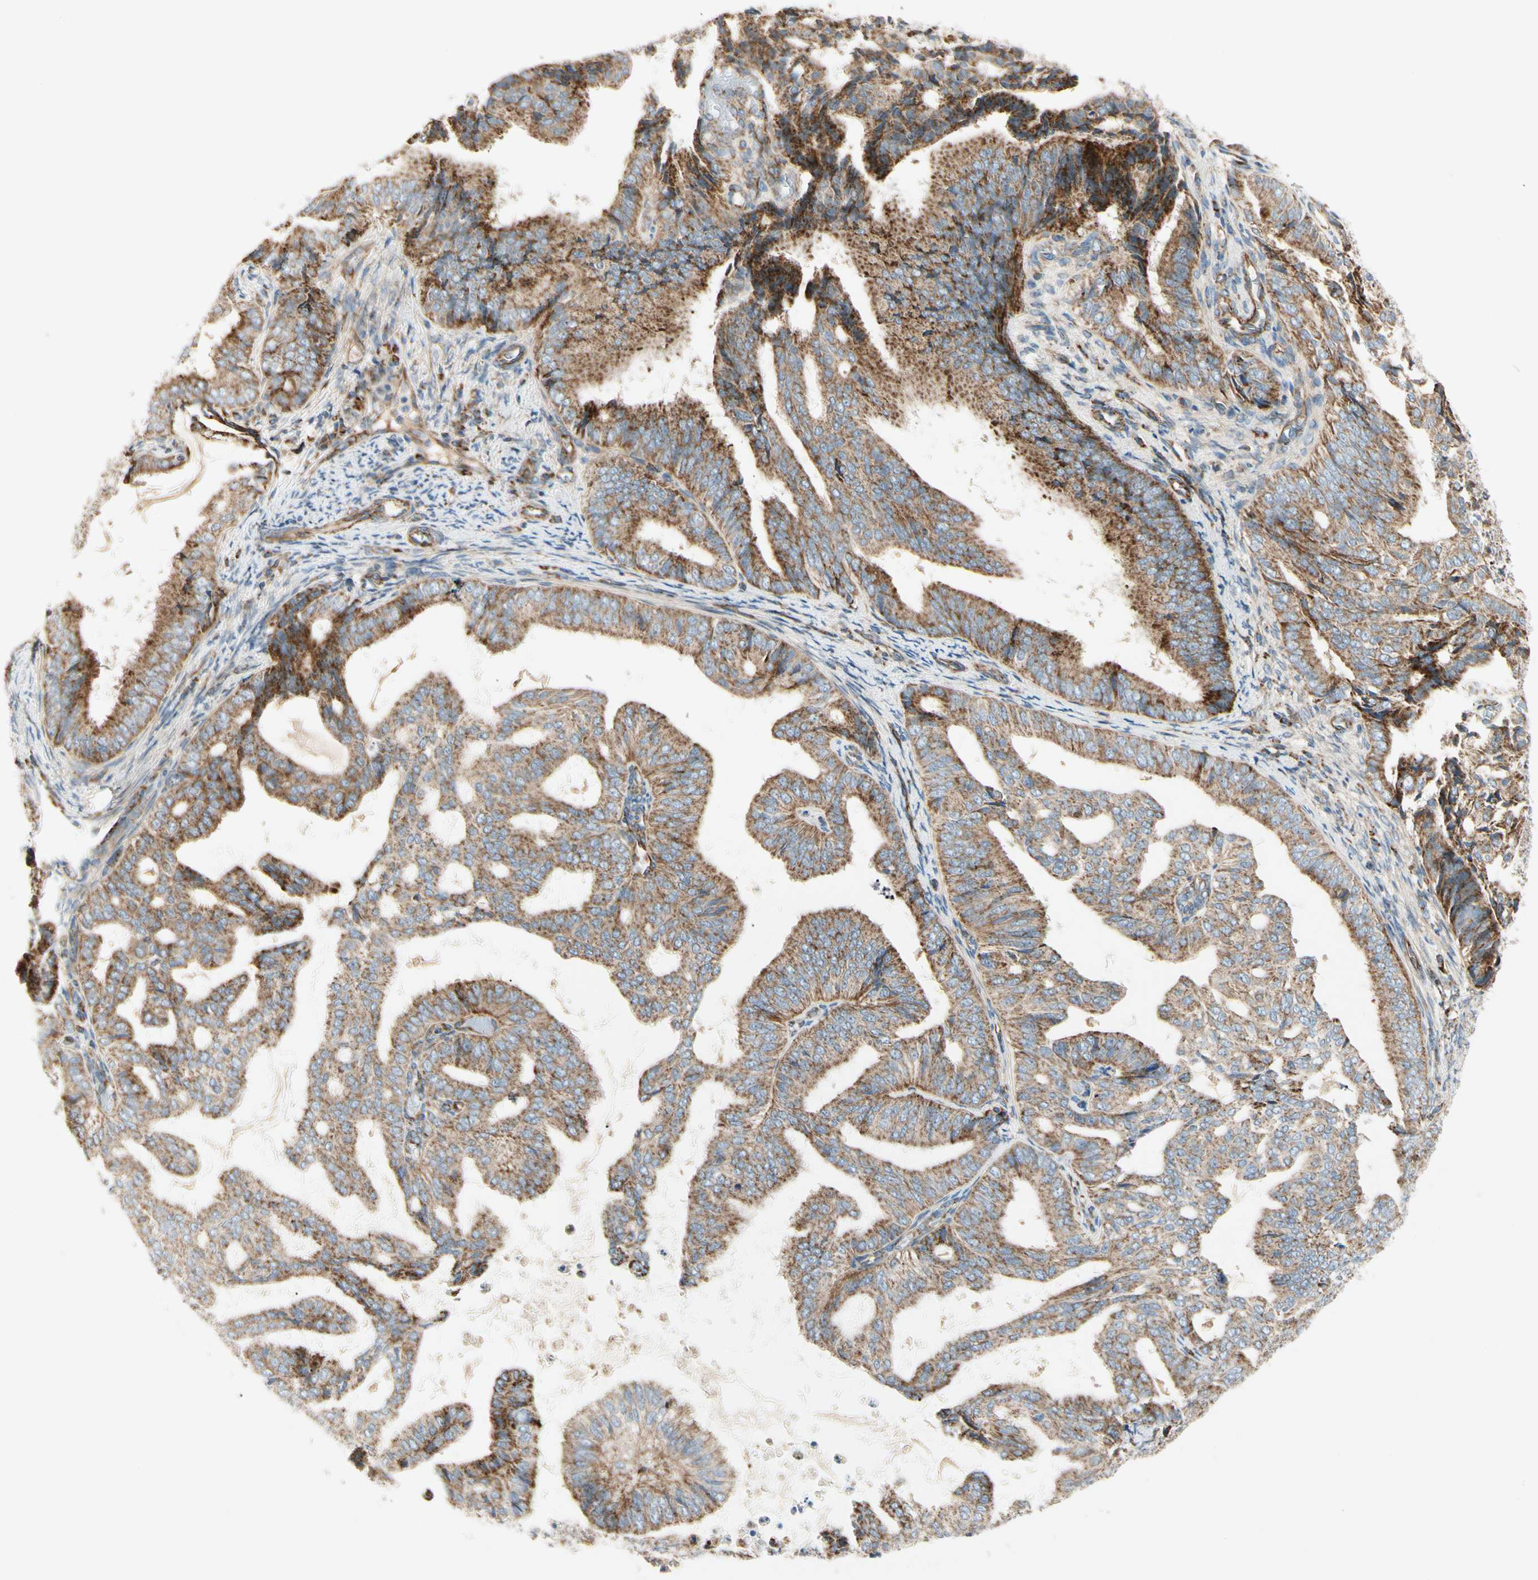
{"staining": {"intensity": "strong", "quantity": ">75%", "location": "cytoplasmic/membranous"}, "tissue": "endometrial cancer", "cell_type": "Tumor cells", "image_type": "cancer", "snomed": [{"axis": "morphology", "description": "Adenocarcinoma, NOS"}, {"axis": "topography", "description": "Endometrium"}], "caption": "Immunohistochemical staining of human endometrial cancer reveals high levels of strong cytoplasmic/membranous protein positivity in about >75% of tumor cells.", "gene": "TBC1D10A", "patient": {"sex": "female", "age": 58}}